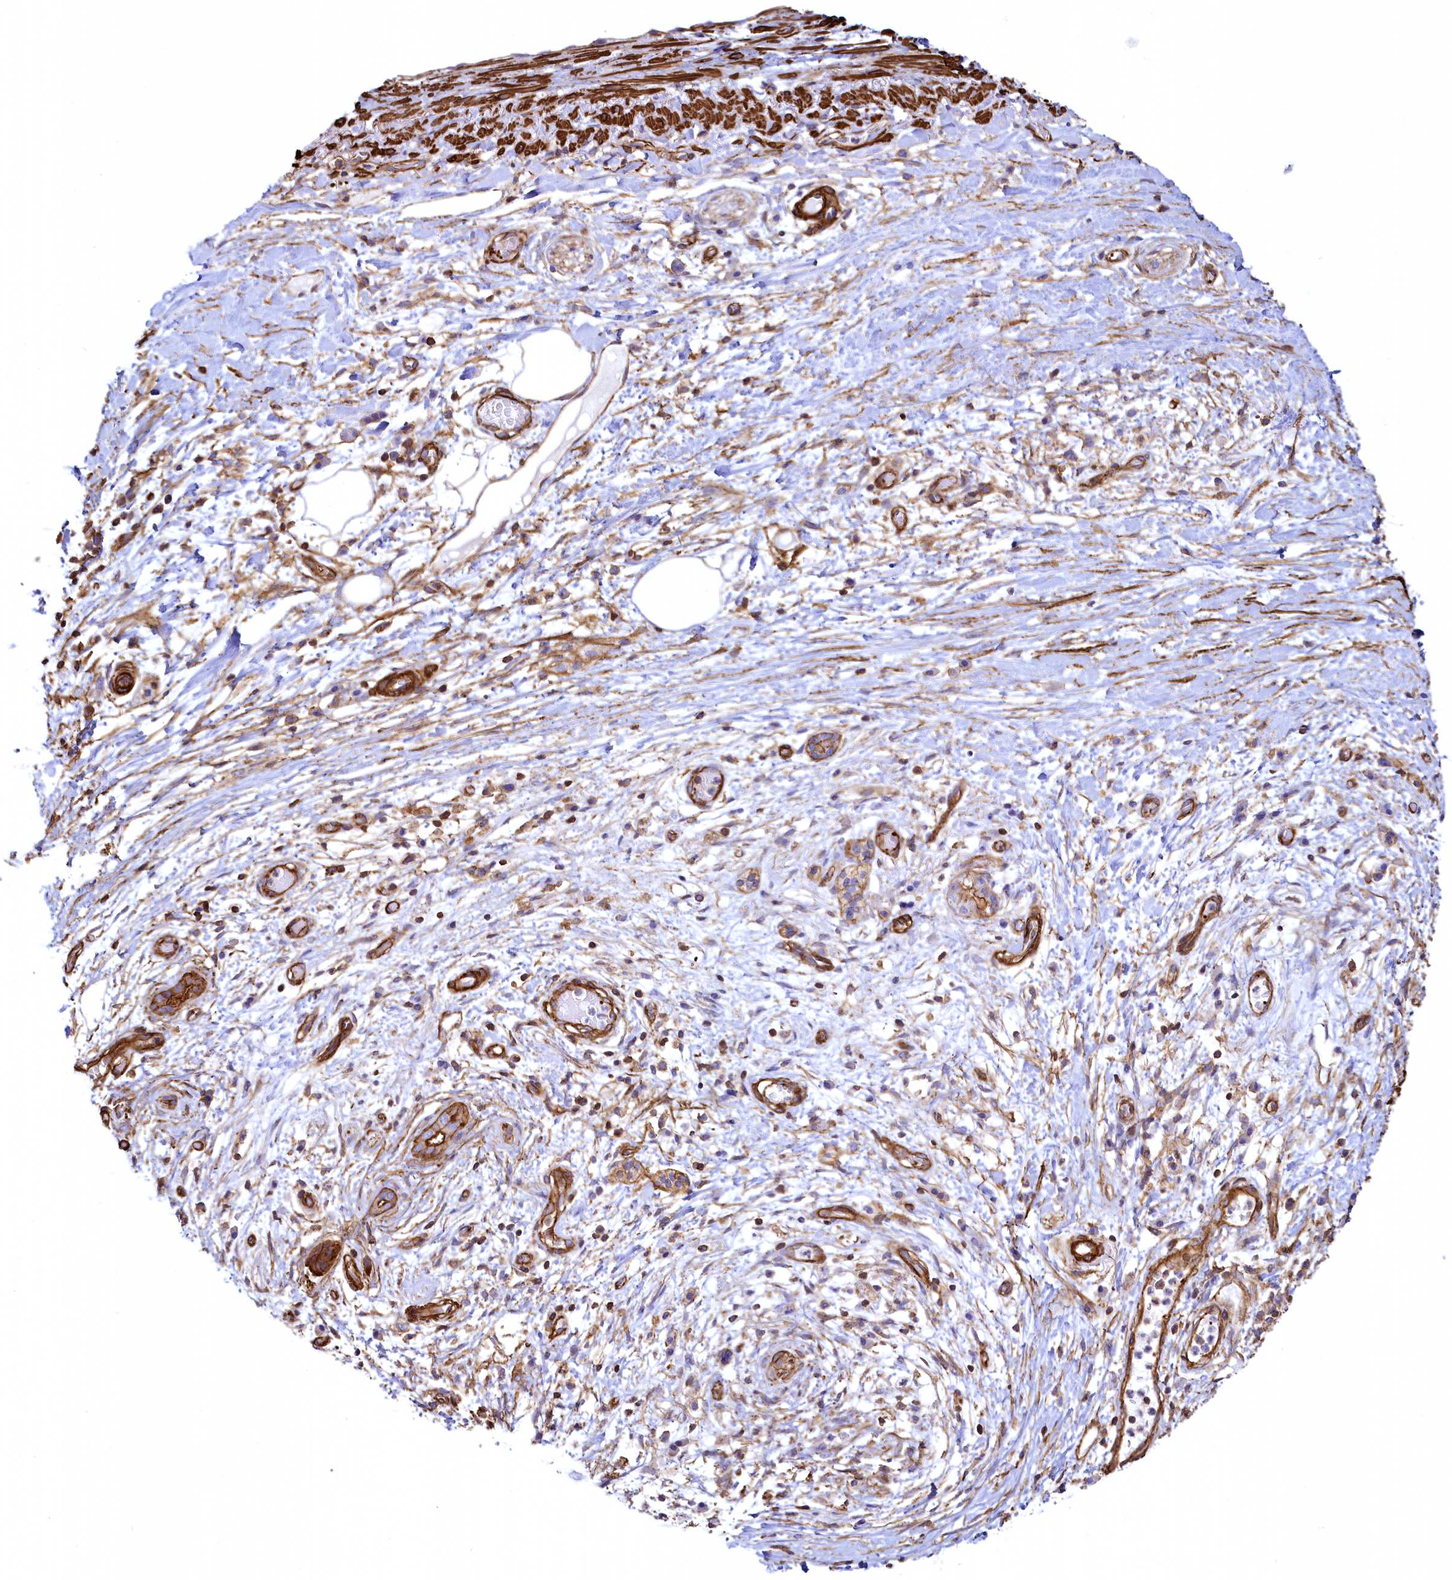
{"staining": {"intensity": "strong", "quantity": ">75%", "location": "cytoplasmic/membranous"}, "tissue": "pancreatic cancer", "cell_type": "Tumor cells", "image_type": "cancer", "snomed": [{"axis": "morphology", "description": "Adenocarcinoma, NOS"}, {"axis": "topography", "description": "Pancreas"}], "caption": "Brown immunohistochemical staining in human adenocarcinoma (pancreatic) exhibits strong cytoplasmic/membranous expression in about >75% of tumor cells. Nuclei are stained in blue.", "gene": "THBS1", "patient": {"sex": "female", "age": 73}}